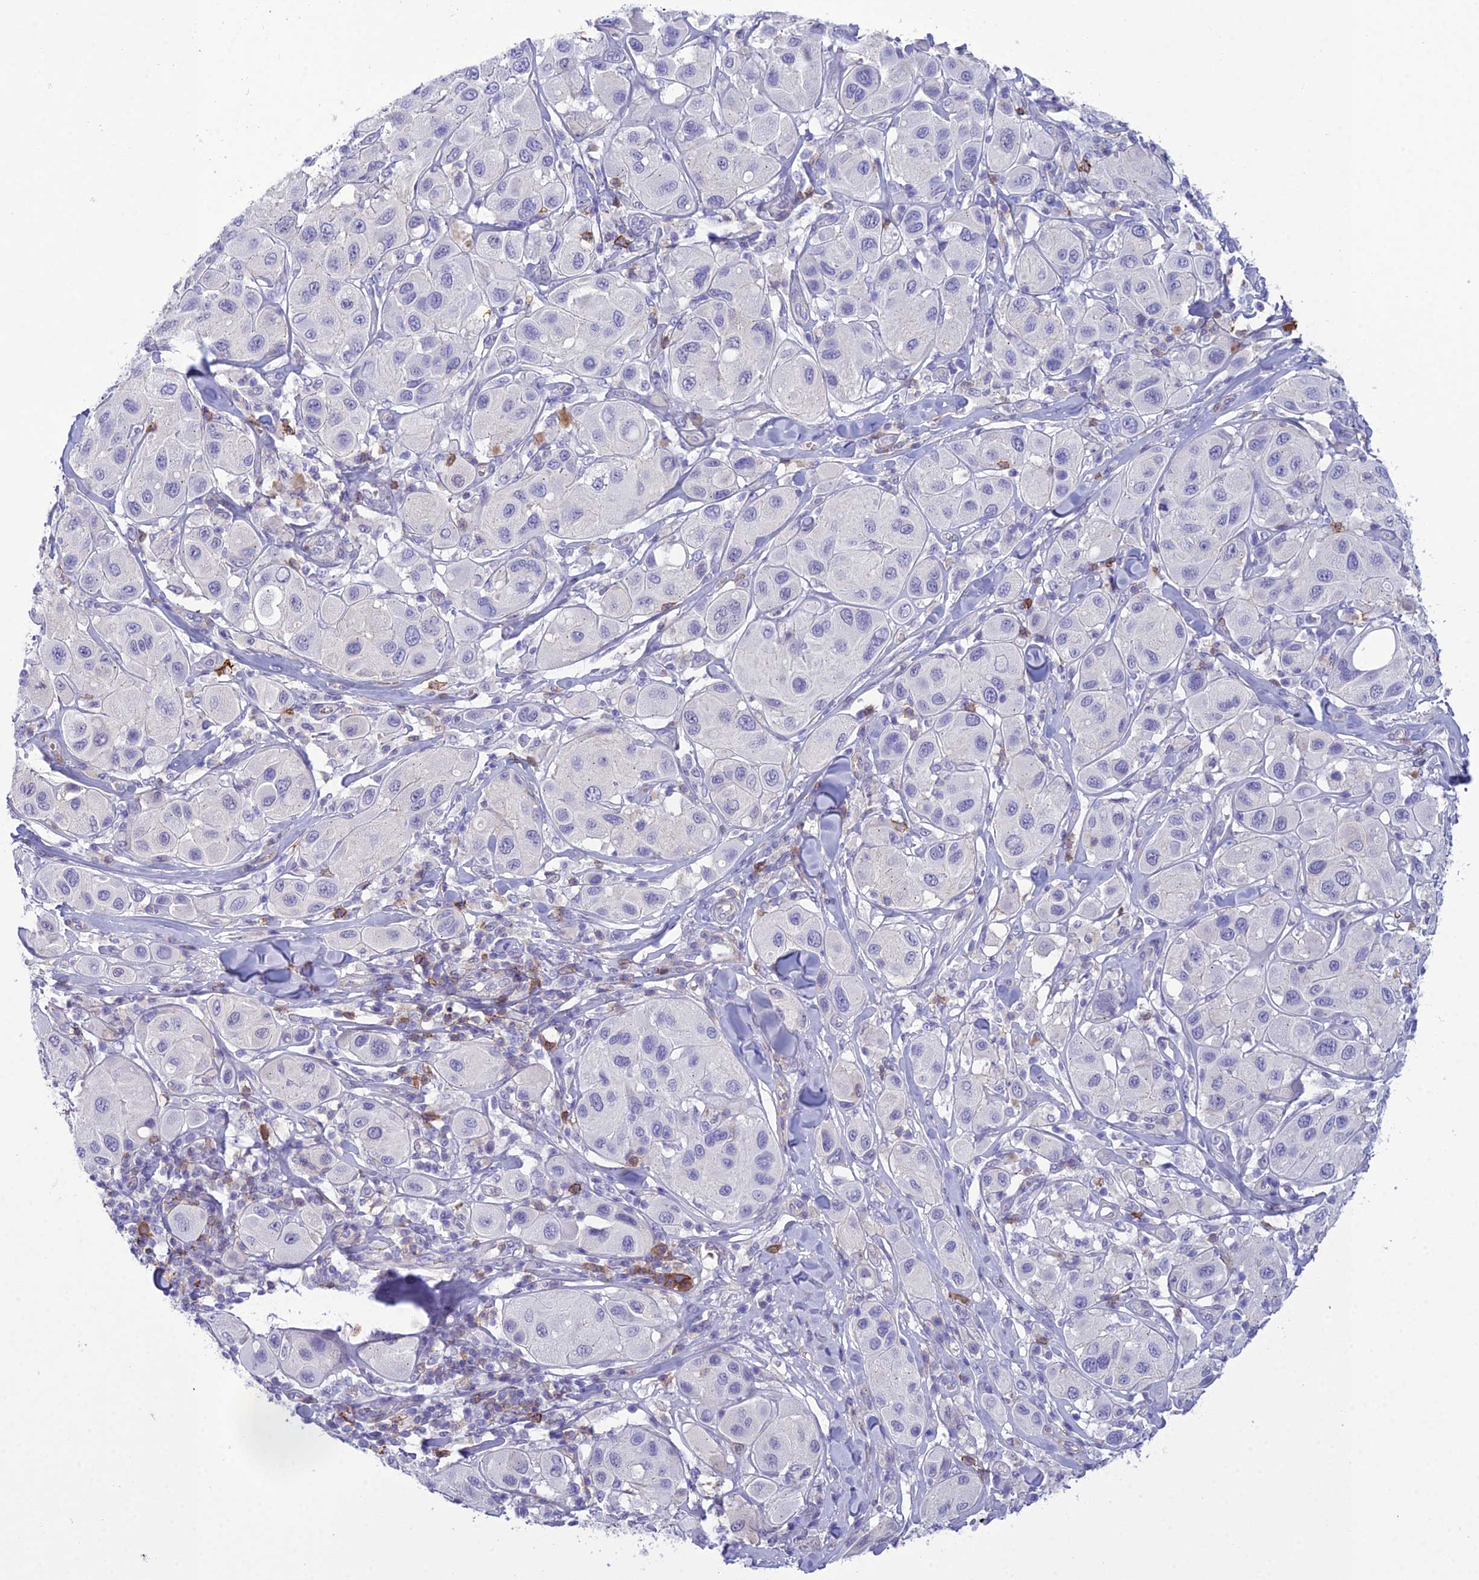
{"staining": {"intensity": "negative", "quantity": "none", "location": "none"}, "tissue": "melanoma", "cell_type": "Tumor cells", "image_type": "cancer", "snomed": [{"axis": "morphology", "description": "Malignant melanoma, Metastatic site"}, {"axis": "topography", "description": "Skin"}], "caption": "The IHC photomicrograph has no significant staining in tumor cells of melanoma tissue.", "gene": "OR1Q1", "patient": {"sex": "male", "age": 41}}